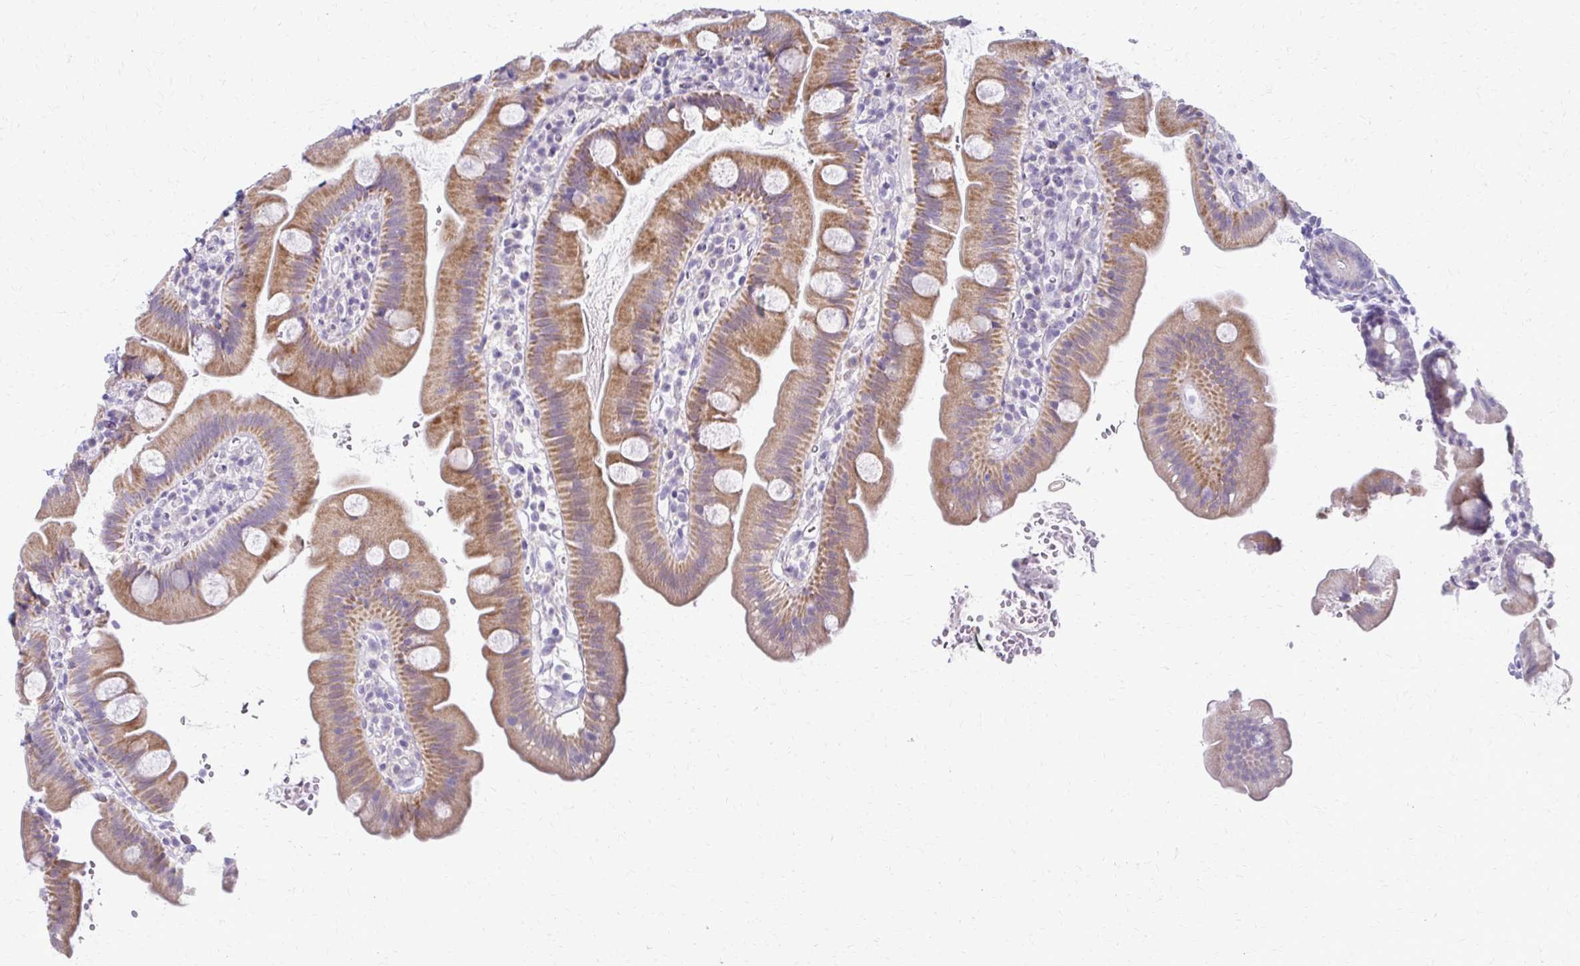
{"staining": {"intensity": "moderate", "quantity": "25%-75%", "location": "cytoplasmic/membranous"}, "tissue": "small intestine", "cell_type": "Glandular cells", "image_type": "normal", "snomed": [{"axis": "morphology", "description": "Normal tissue, NOS"}, {"axis": "topography", "description": "Small intestine"}], "caption": "A micrograph of small intestine stained for a protein exhibits moderate cytoplasmic/membranous brown staining in glandular cells.", "gene": "FCGR2A", "patient": {"sex": "female", "age": 68}}